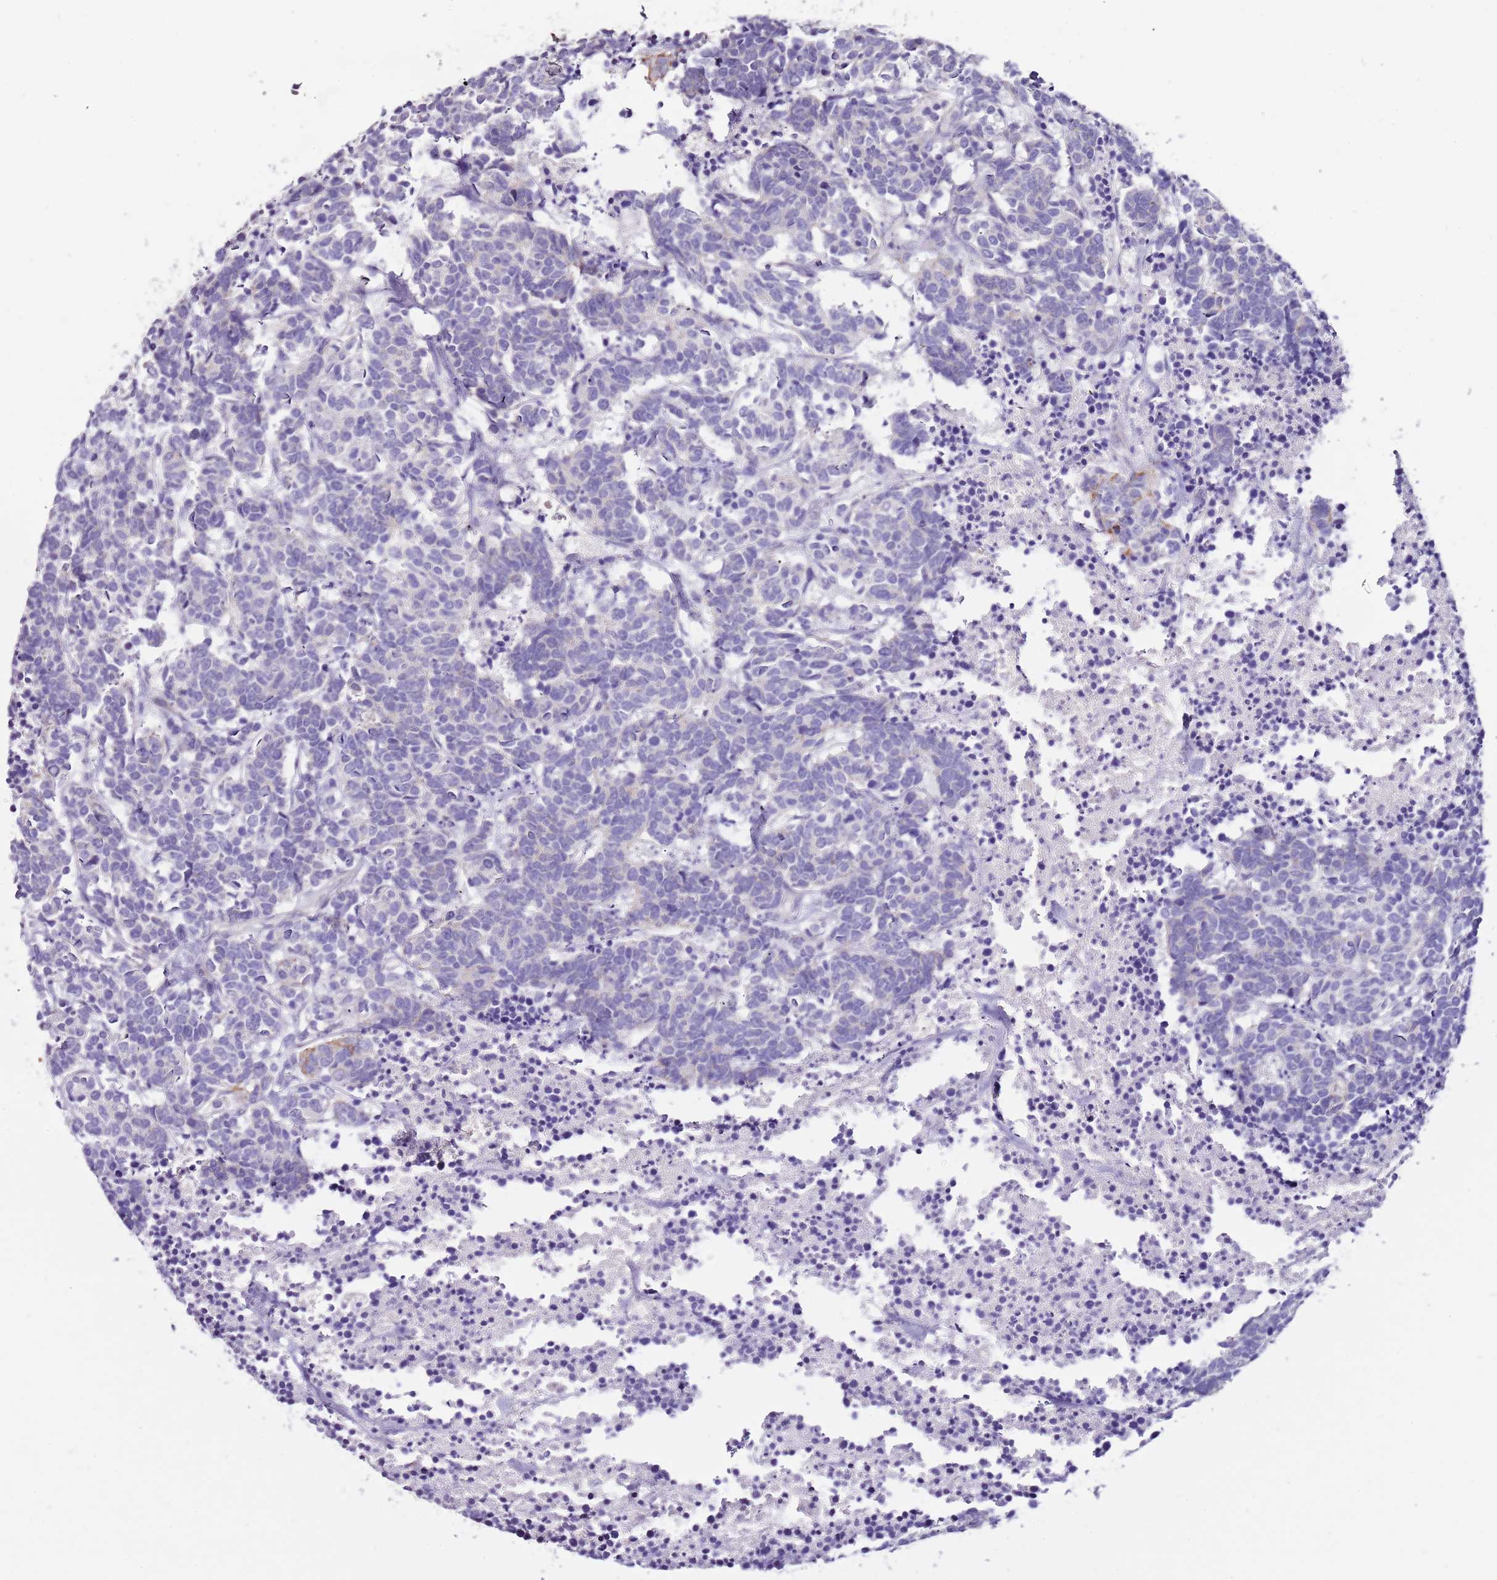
{"staining": {"intensity": "negative", "quantity": "none", "location": "none"}, "tissue": "carcinoid", "cell_type": "Tumor cells", "image_type": "cancer", "snomed": [{"axis": "morphology", "description": "Carcinoma, NOS"}, {"axis": "morphology", "description": "Carcinoid, malignant, NOS"}, {"axis": "topography", "description": "Urinary bladder"}], "caption": "This is an immunohistochemistry (IHC) histopathology image of human carcinoid. There is no staining in tumor cells.", "gene": "NKX2-3", "patient": {"sex": "male", "age": 57}}